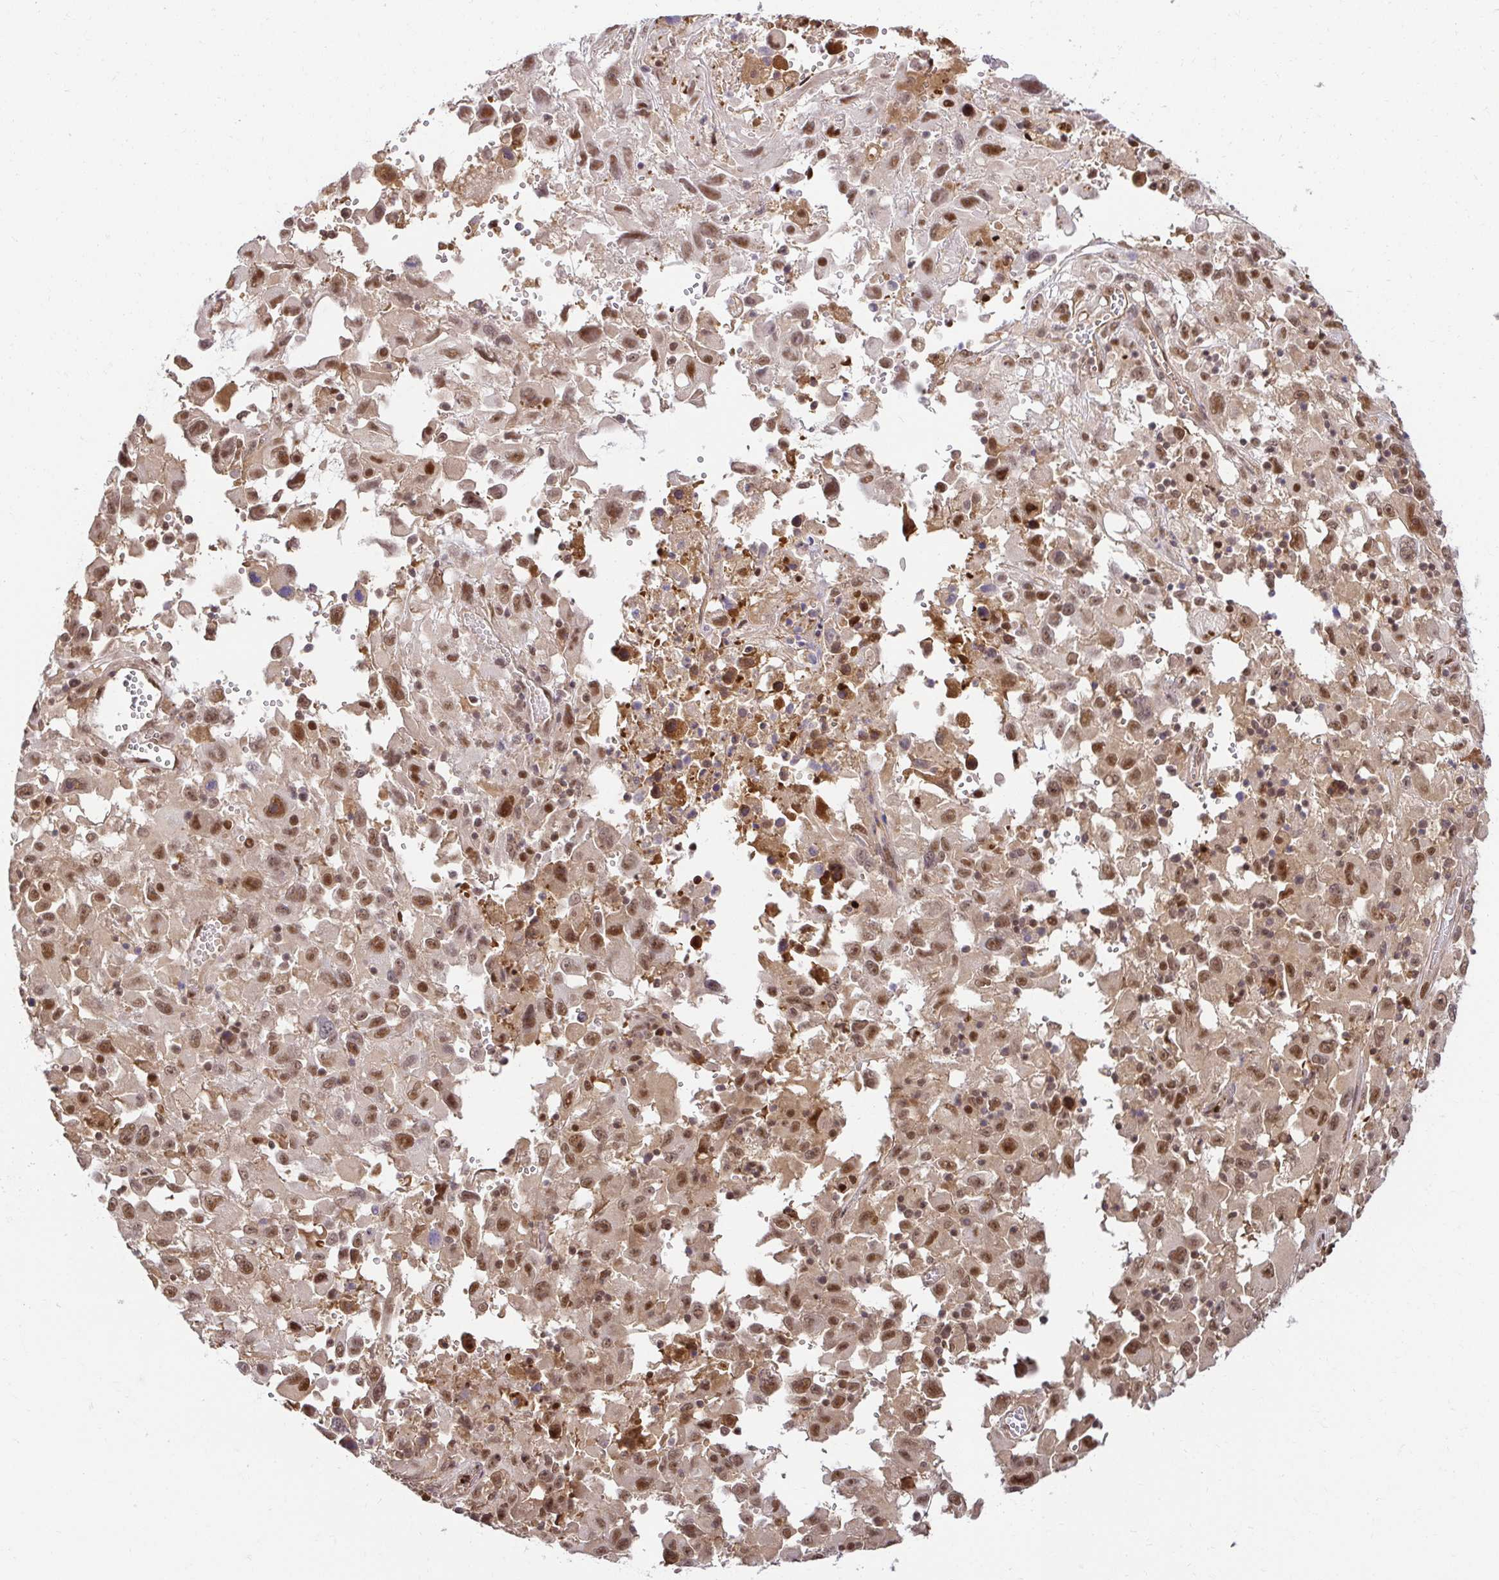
{"staining": {"intensity": "moderate", "quantity": ">75%", "location": "cytoplasmic/membranous,nuclear"}, "tissue": "melanoma", "cell_type": "Tumor cells", "image_type": "cancer", "snomed": [{"axis": "morphology", "description": "Malignant melanoma, Metastatic site"}, {"axis": "topography", "description": "Soft tissue"}], "caption": "Brown immunohistochemical staining in malignant melanoma (metastatic site) reveals moderate cytoplasmic/membranous and nuclear expression in about >75% of tumor cells.", "gene": "PSMA4", "patient": {"sex": "male", "age": 50}}